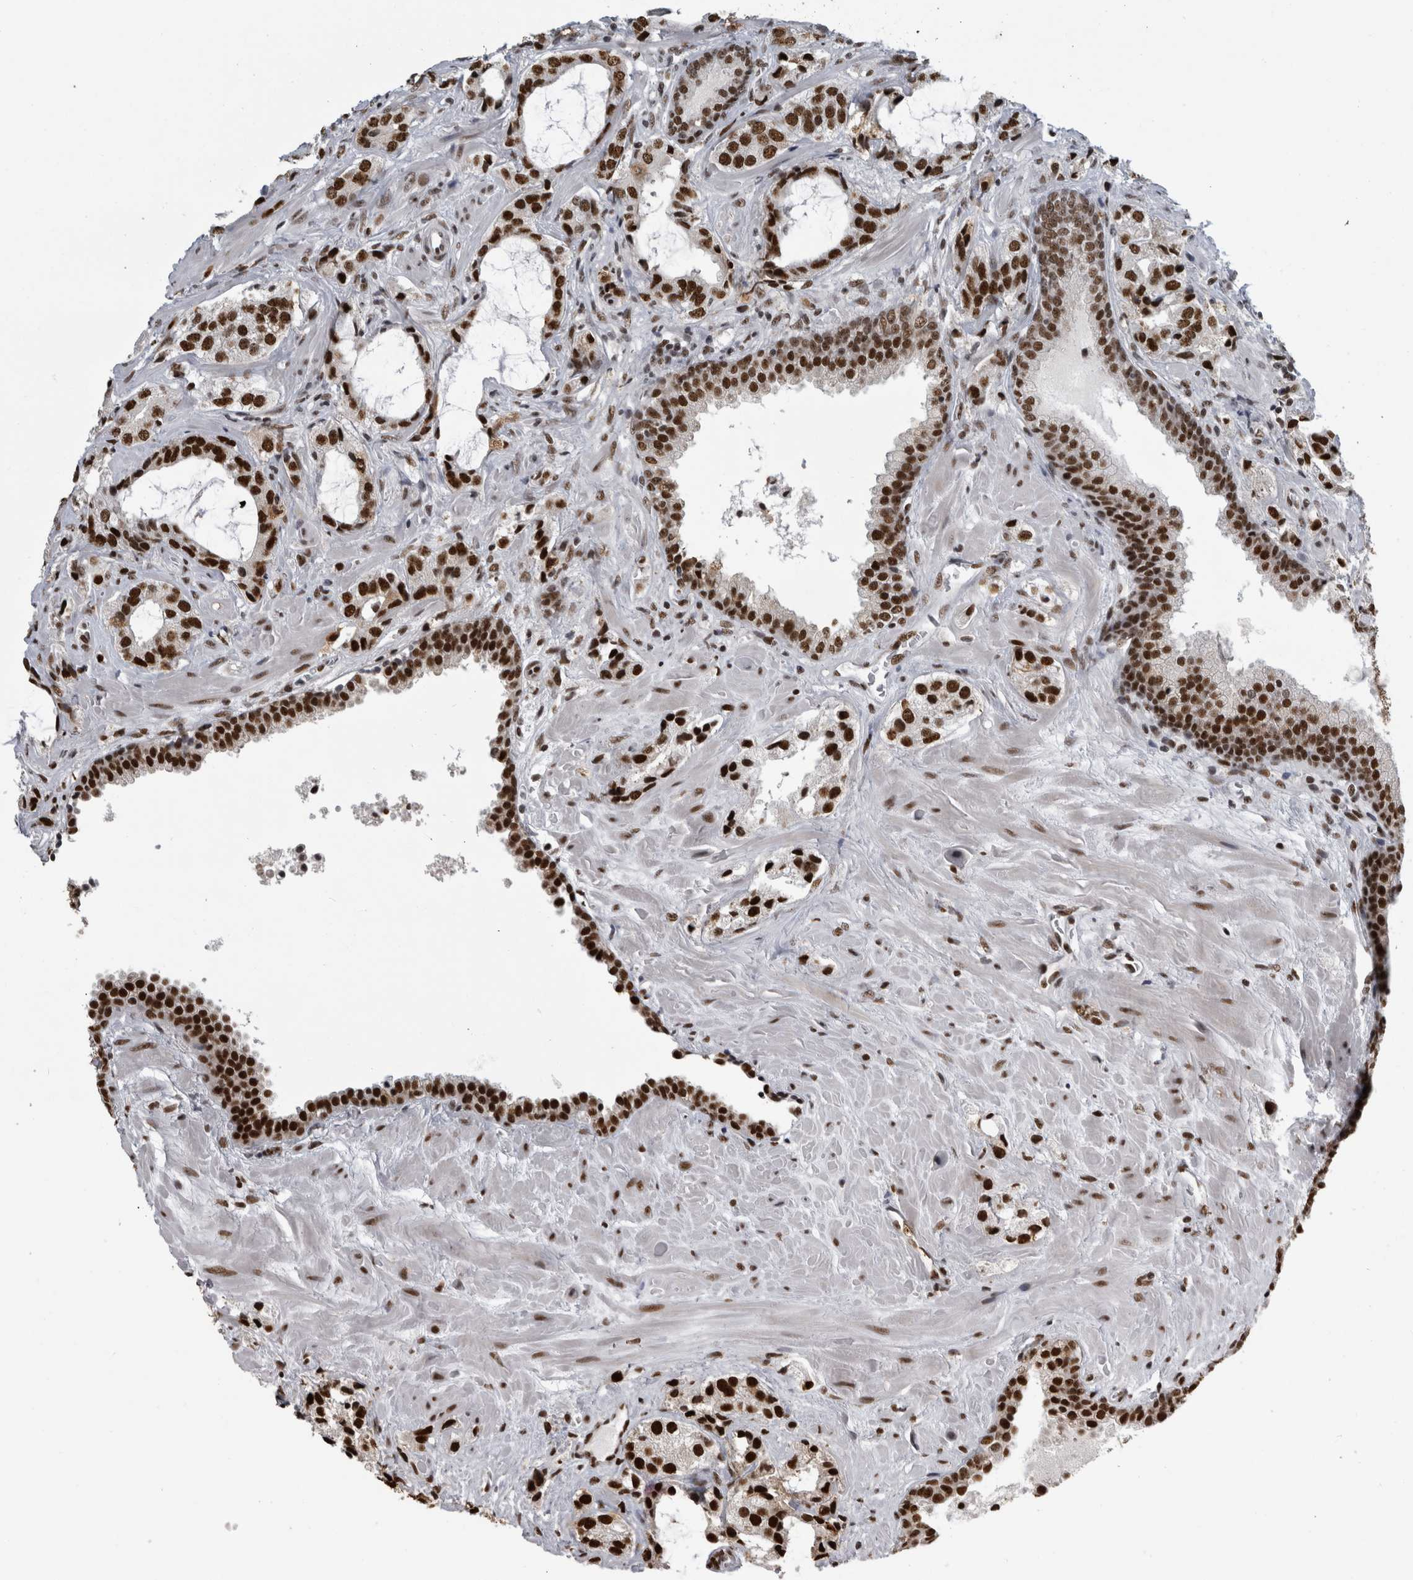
{"staining": {"intensity": "strong", "quantity": ">75%", "location": "nuclear"}, "tissue": "prostate cancer", "cell_type": "Tumor cells", "image_type": "cancer", "snomed": [{"axis": "morphology", "description": "Adenocarcinoma, High grade"}, {"axis": "topography", "description": "Prostate"}], "caption": "An immunohistochemistry (IHC) photomicrograph of tumor tissue is shown. Protein staining in brown highlights strong nuclear positivity in high-grade adenocarcinoma (prostate) within tumor cells. The staining was performed using DAB to visualize the protein expression in brown, while the nuclei were stained in blue with hematoxylin (Magnification: 20x).", "gene": "ZSCAN2", "patient": {"sex": "male", "age": 66}}